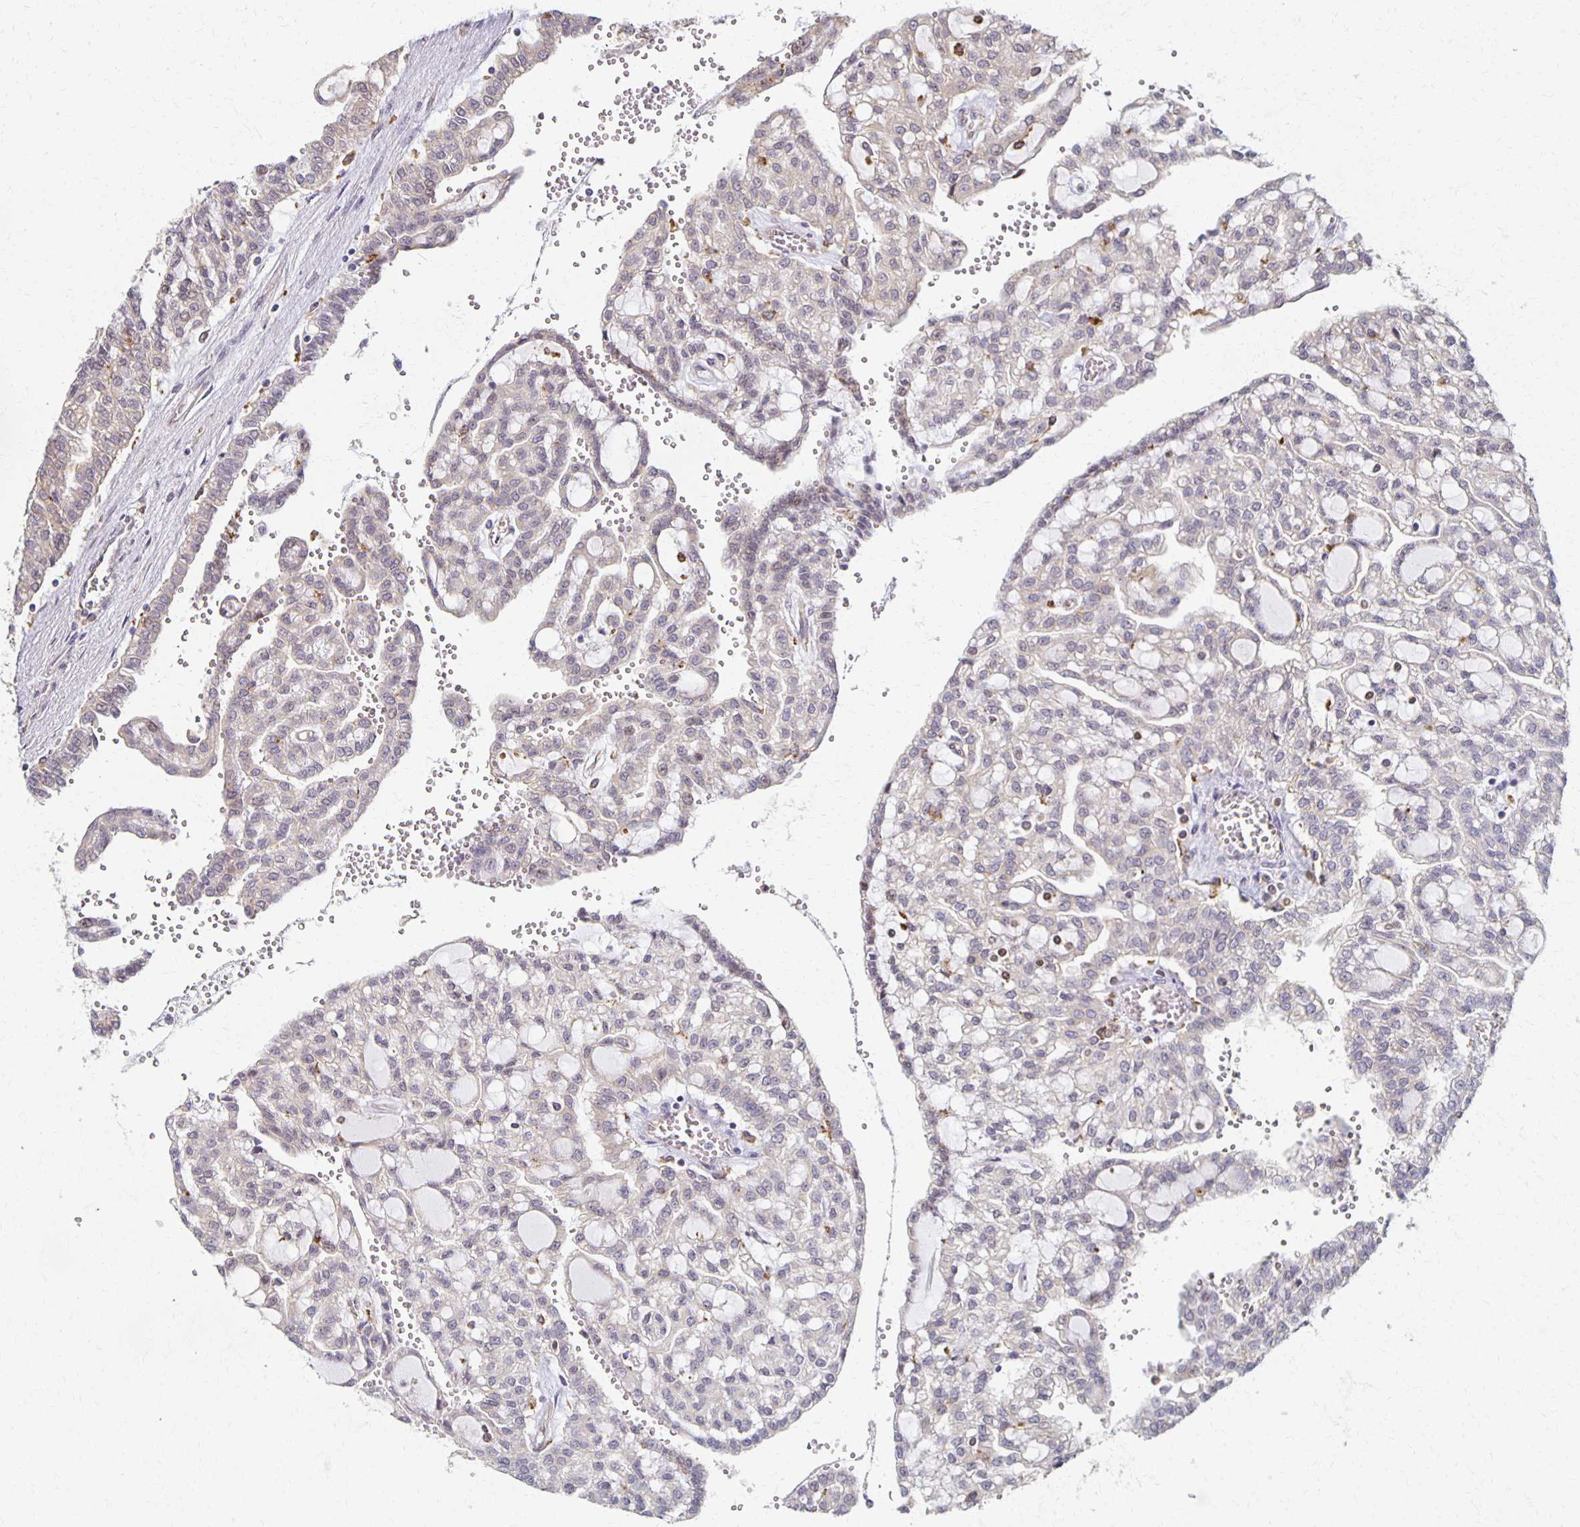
{"staining": {"intensity": "negative", "quantity": "none", "location": "none"}, "tissue": "renal cancer", "cell_type": "Tumor cells", "image_type": "cancer", "snomed": [{"axis": "morphology", "description": "Adenocarcinoma, NOS"}, {"axis": "topography", "description": "Kidney"}], "caption": "IHC of human renal adenocarcinoma reveals no positivity in tumor cells.", "gene": "SORL1", "patient": {"sex": "male", "age": 63}}